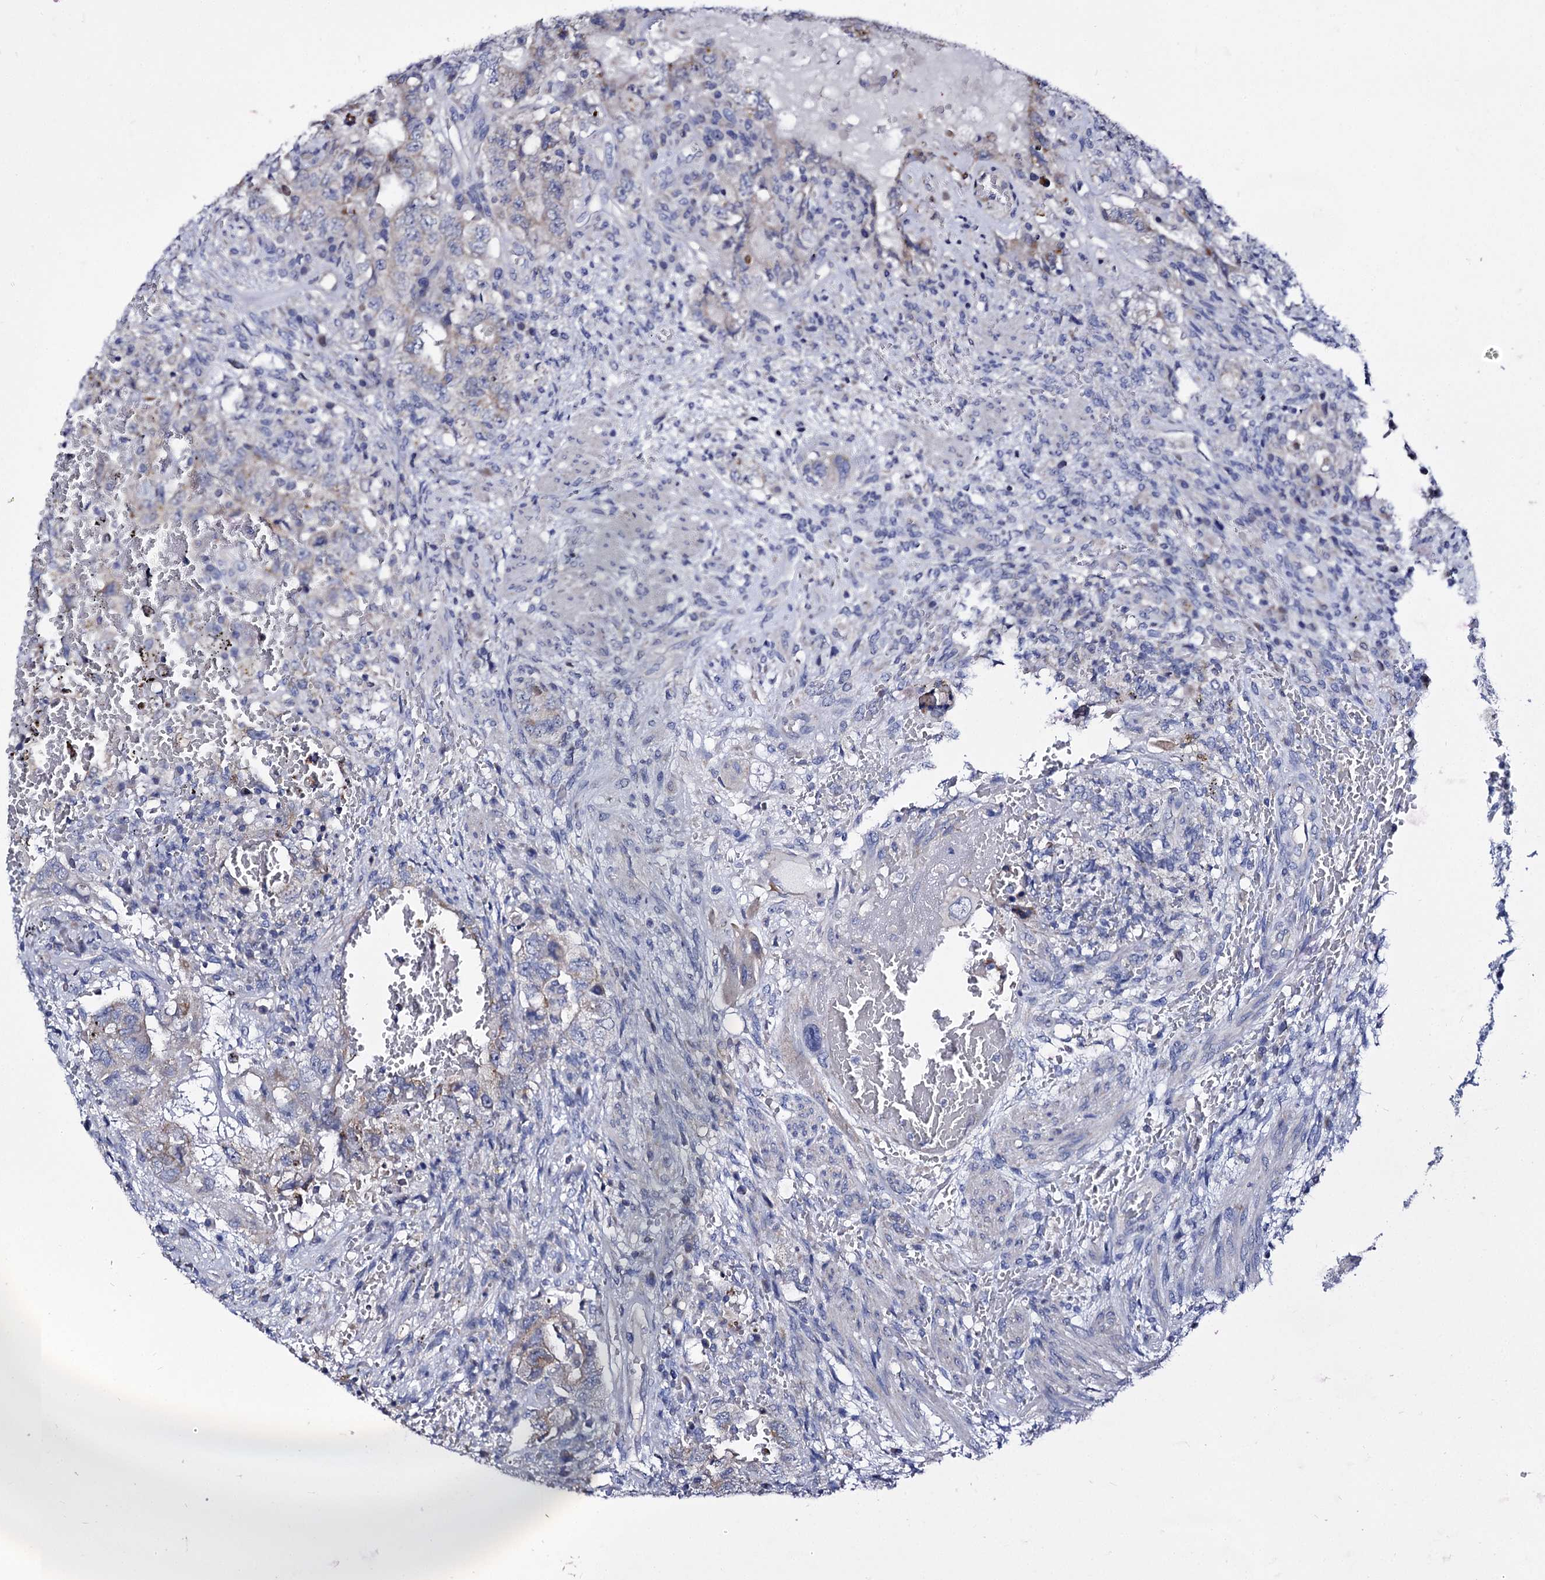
{"staining": {"intensity": "weak", "quantity": "<25%", "location": "cytoplasmic/membranous"}, "tissue": "testis cancer", "cell_type": "Tumor cells", "image_type": "cancer", "snomed": [{"axis": "morphology", "description": "Carcinoma, Embryonal, NOS"}, {"axis": "topography", "description": "Testis"}], "caption": "This is a photomicrograph of immunohistochemistry staining of embryonal carcinoma (testis), which shows no staining in tumor cells. The staining was performed using DAB (3,3'-diaminobenzidine) to visualize the protein expression in brown, while the nuclei were stained in blue with hematoxylin (Magnification: 20x).", "gene": "PANX2", "patient": {"sex": "male", "age": 26}}